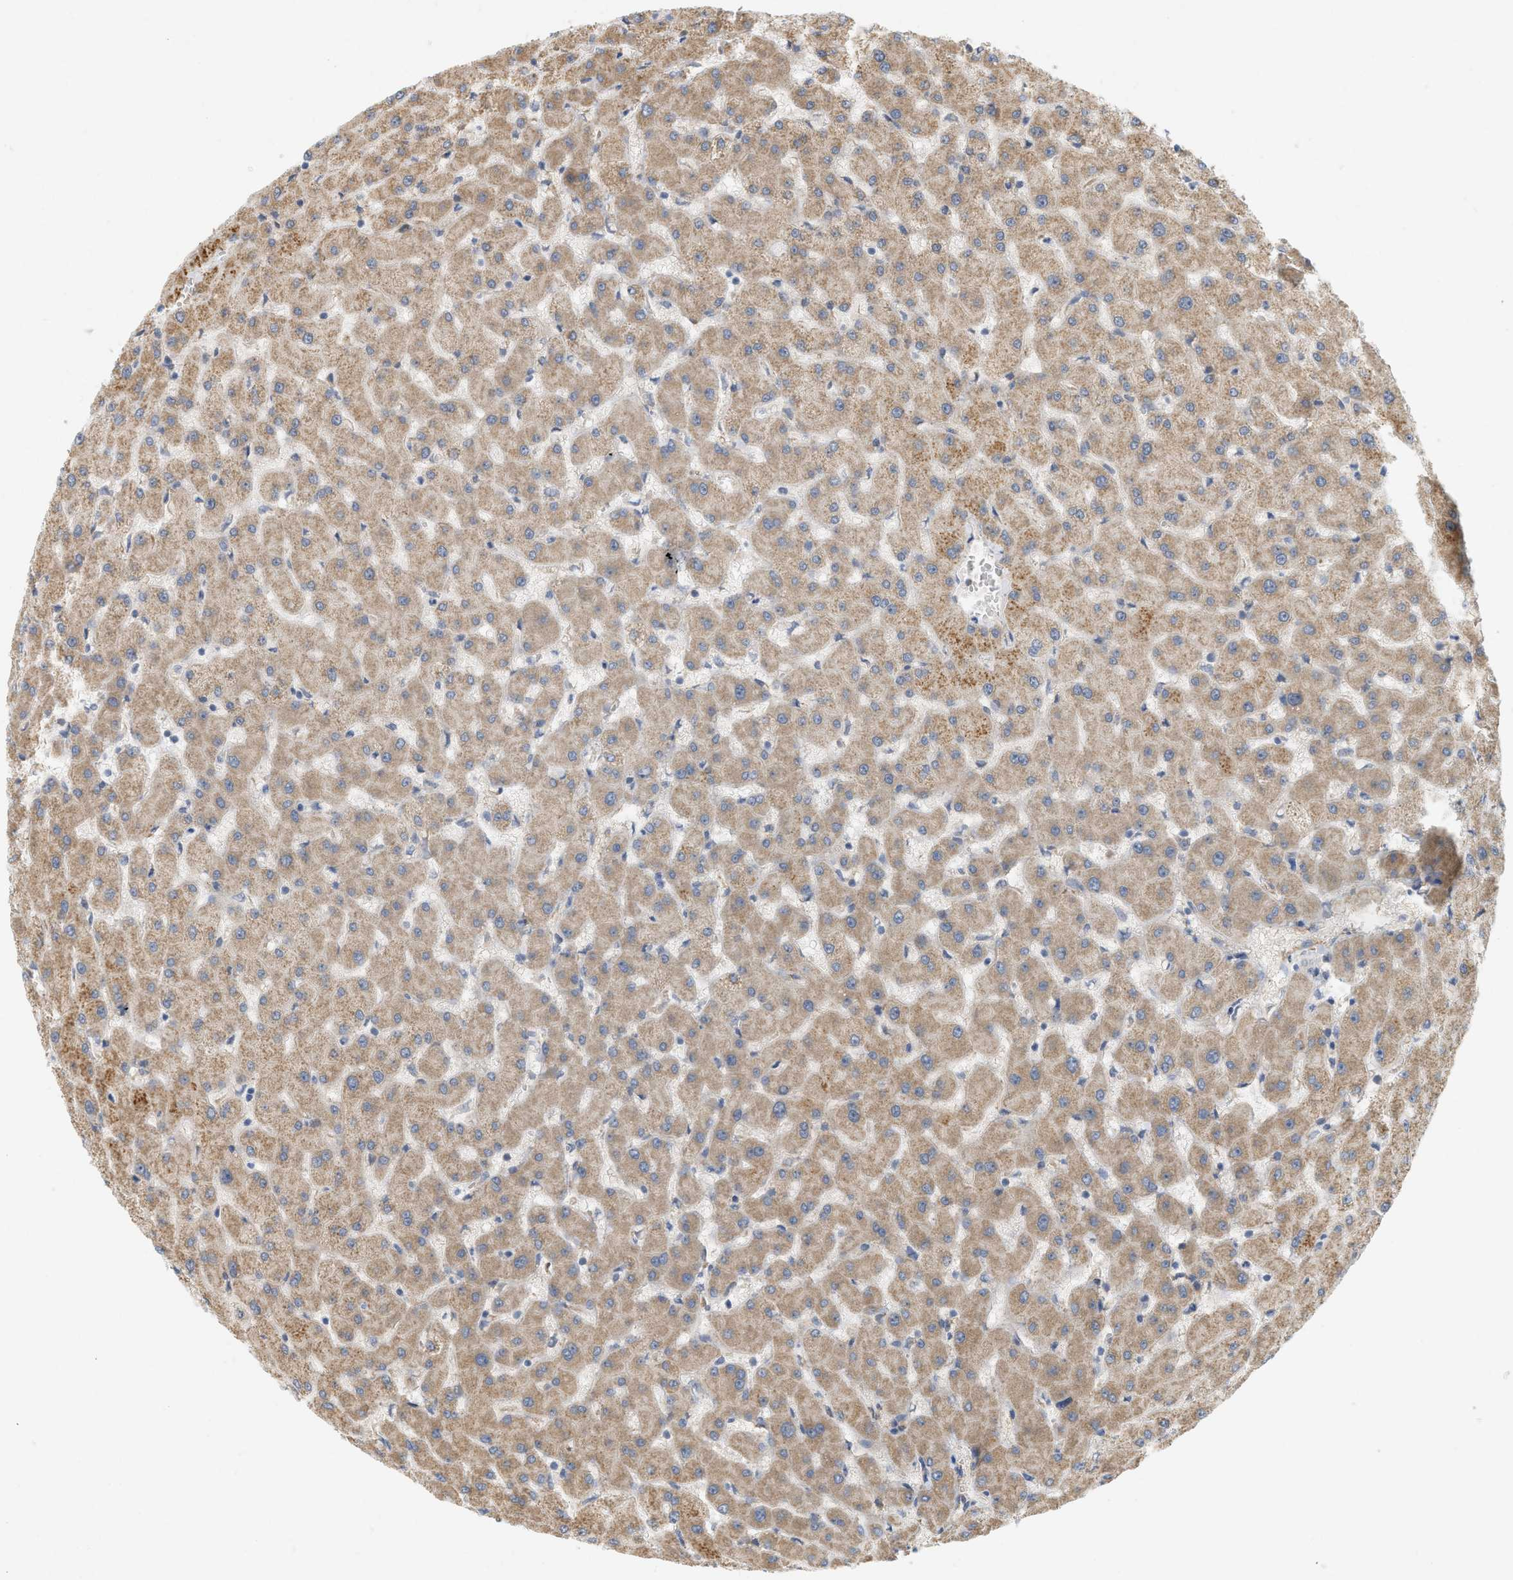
{"staining": {"intensity": "moderate", "quantity": ">75%", "location": "cytoplasmic/membranous"}, "tissue": "liver", "cell_type": "Cholangiocytes", "image_type": "normal", "snomed": [{"axis": "morphology", "description": "Normal tissue, NOS"}, {"axis": "topography", "description": "Liver"}], "caption": "A brown stain shows moderate cytoplasmic/membranous positivity of a protein in cholangiocytes of benign liver. Using DAB (brown) and hematoxylin (blue) stains, captured at high magnification using brightfield microscopy.", "gene": "SVOP", "patient": {"sex": "female", "age": 63}}